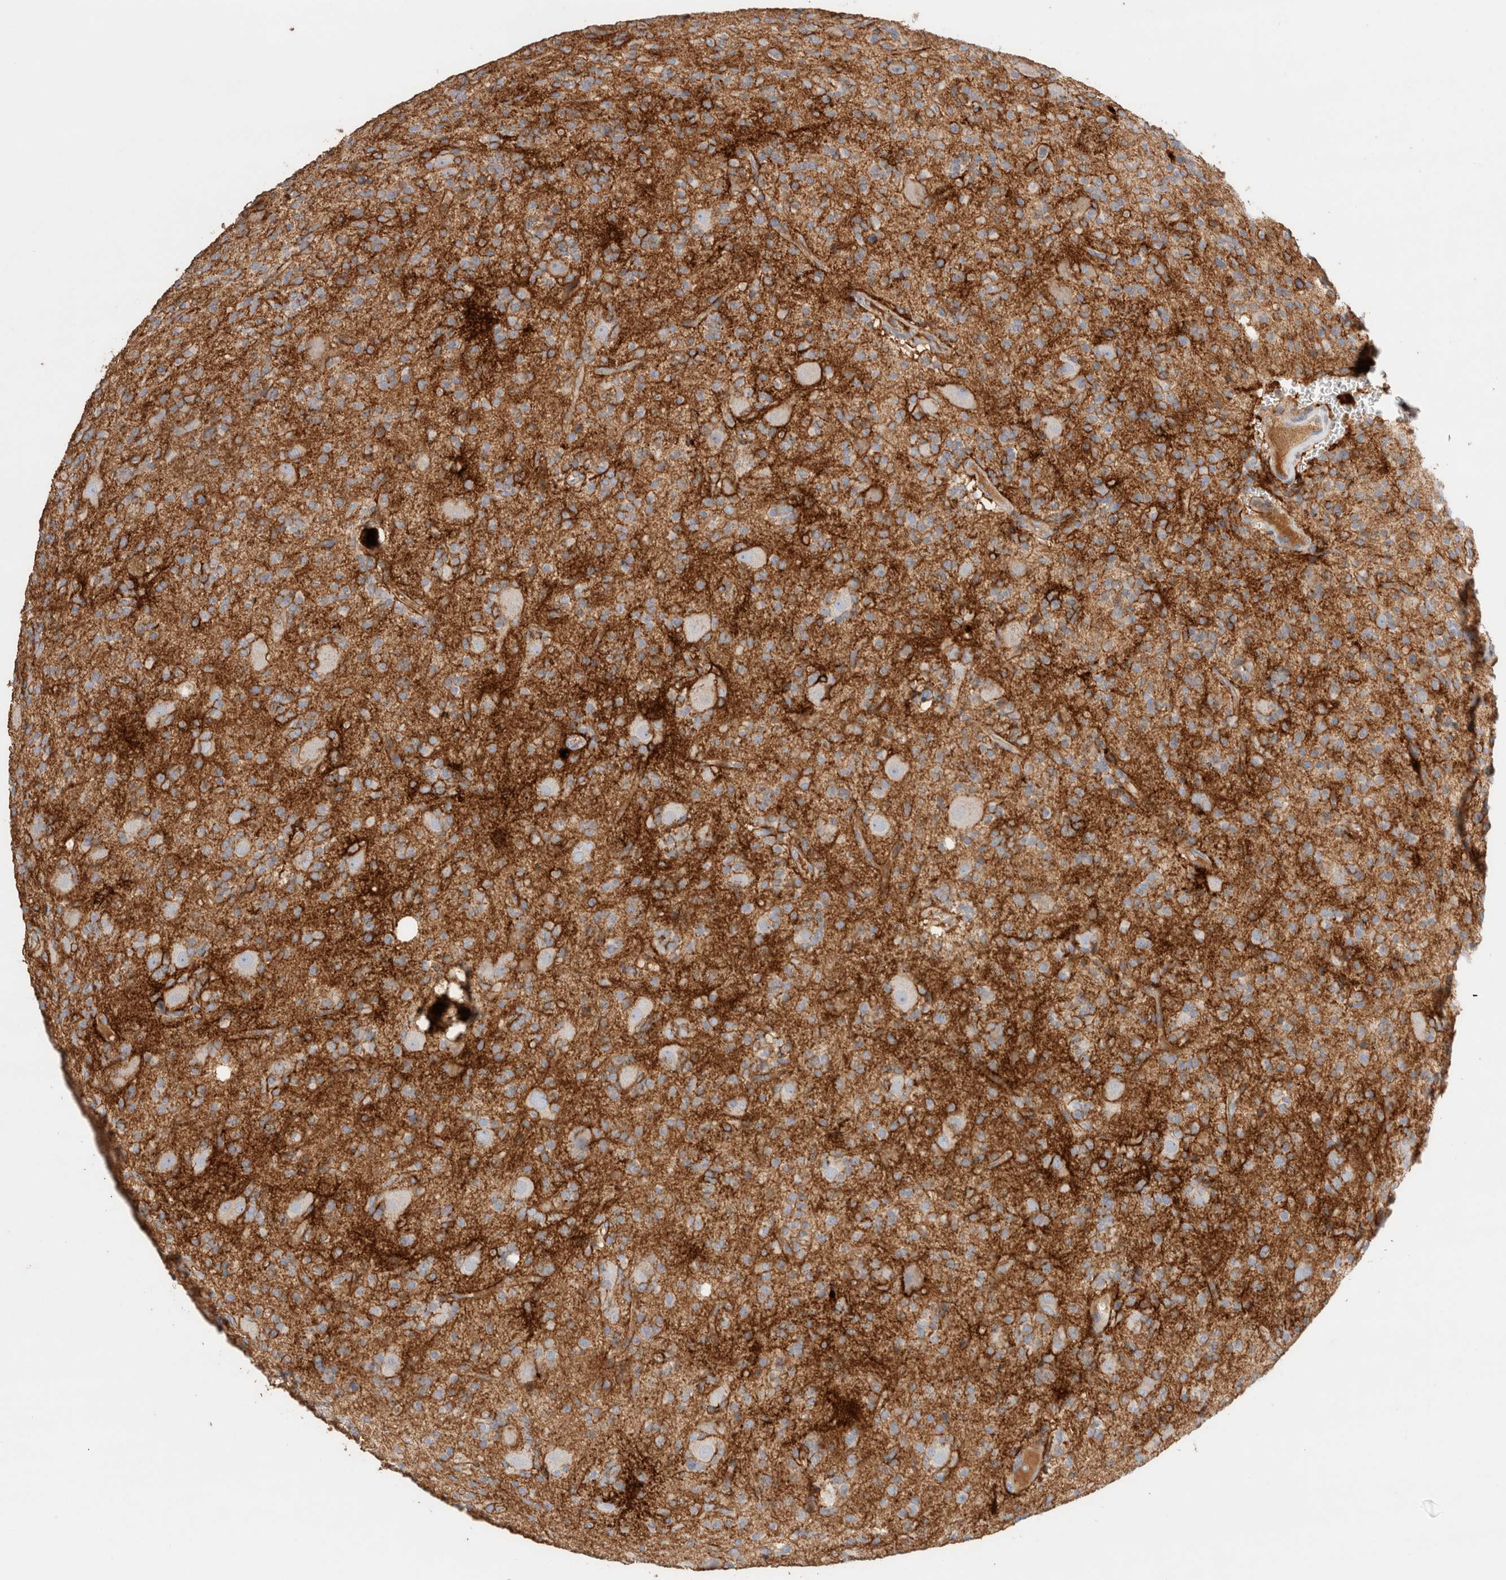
{"staining": {"intensity": "negative", "quantity": "none", "location": "none"}, "tissue": "glioma", "cell_type": "Tumor cells", "image_type": "cancer", "snomed": [{"axis": "morphology", "description": "Glioma, malignant, High grade"}, {"axis": "topography", "description": "Brain"}], "caption": "Tumor cells show no significant positivity in malignant high-grade glioma. Brightfield microscopy of immunohistochemistry (IHC) stained with DAB (3,3'-diaminobenzidine) (brown) and hematoxylin (blue), captured at high magnification.", "gene": "PROS1", "patient": {"sex": "male", "age": 34}}